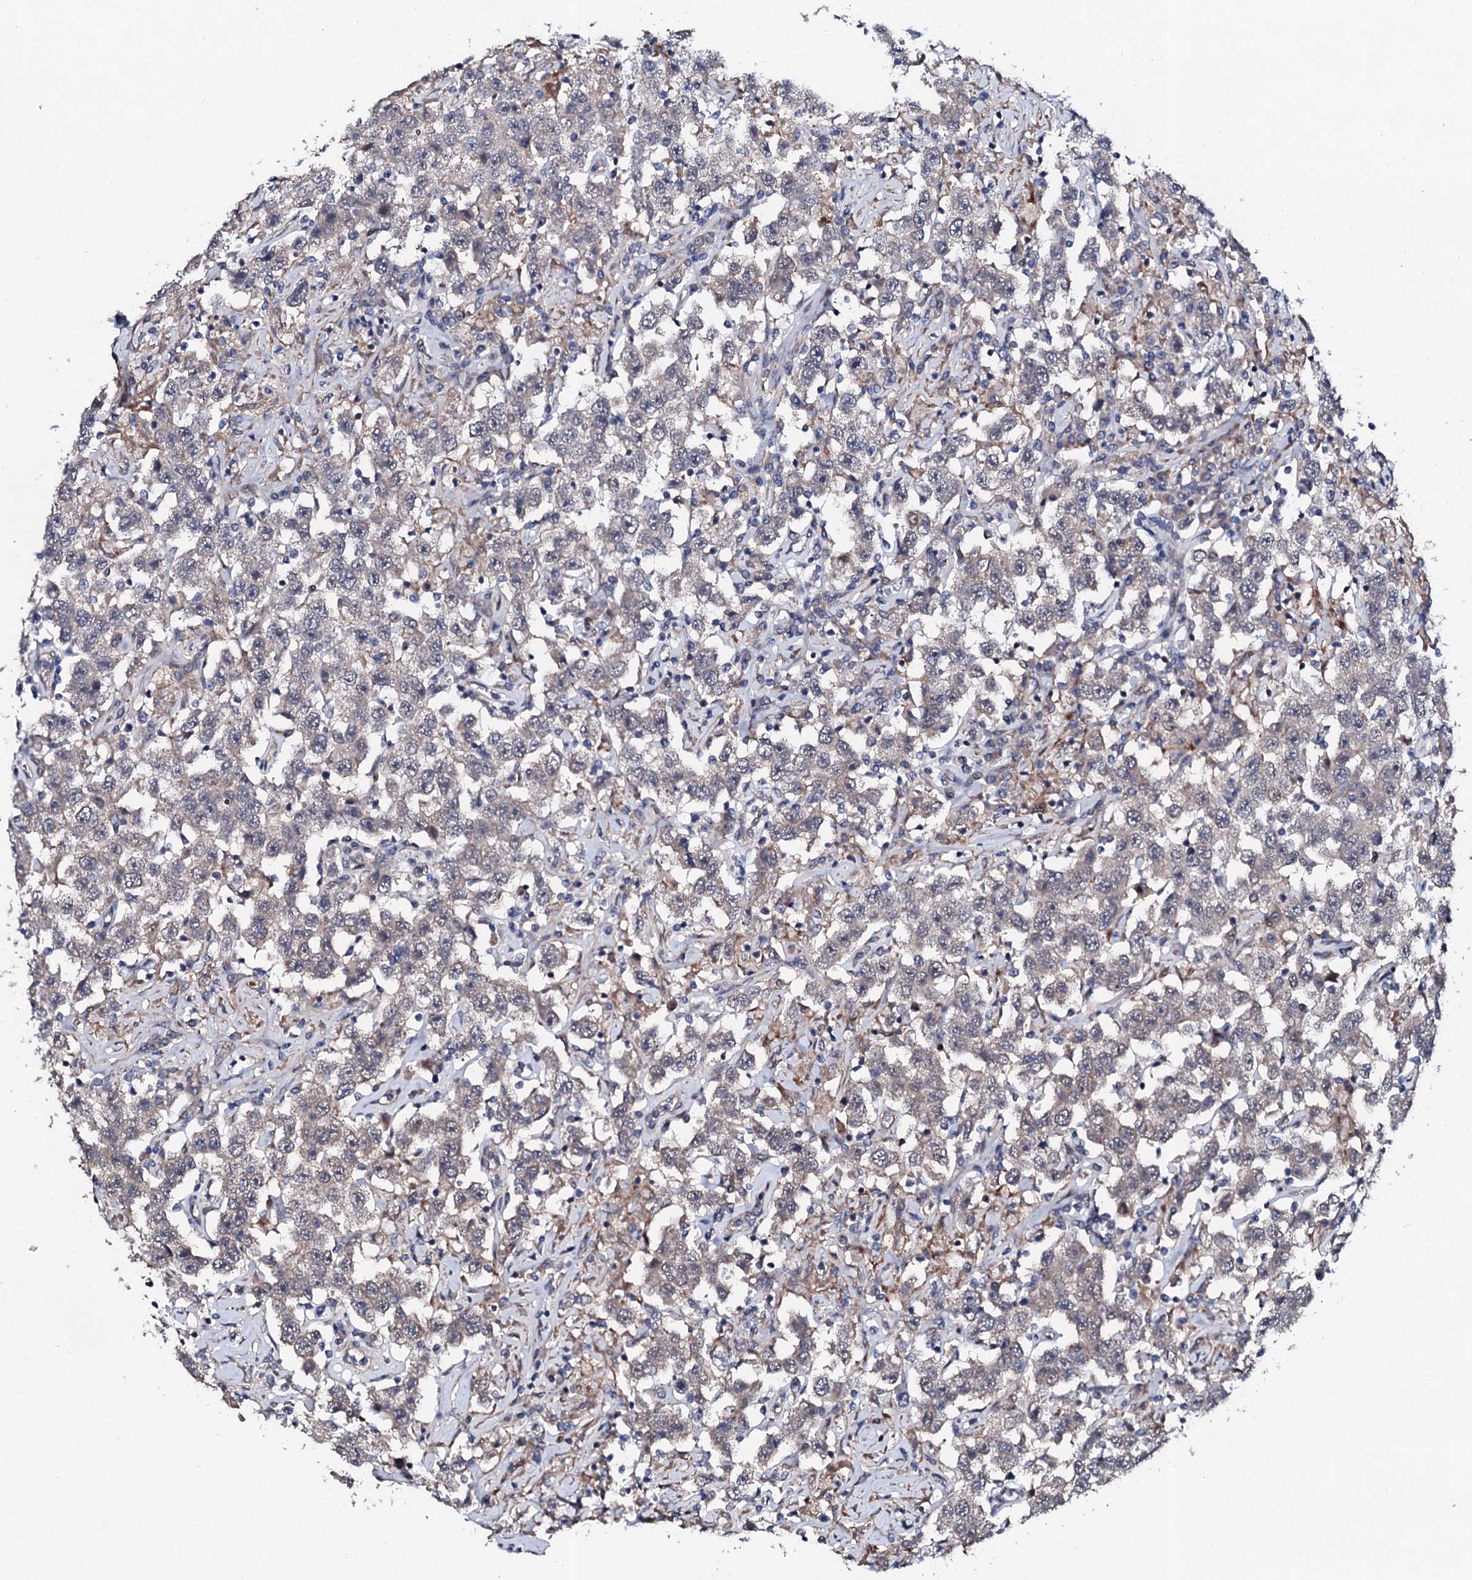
{"staining": {"intensity": "negative", "quantity": "none", "location": "none"}, "tissue": "testis cancer", "cell_type": "Tumor cells", "image_type": "cancer", "snomed": [{"axis": "morphology", "description": "Seminoma, NOS"}, {"axis": "topography", "description": "Testis"}], "caption": "Protein analysis of testis seminoma reveals no significant expression in tumor cells.", "gene": "CIAO2A", "patient": {"sex": "male", "age": 41}}